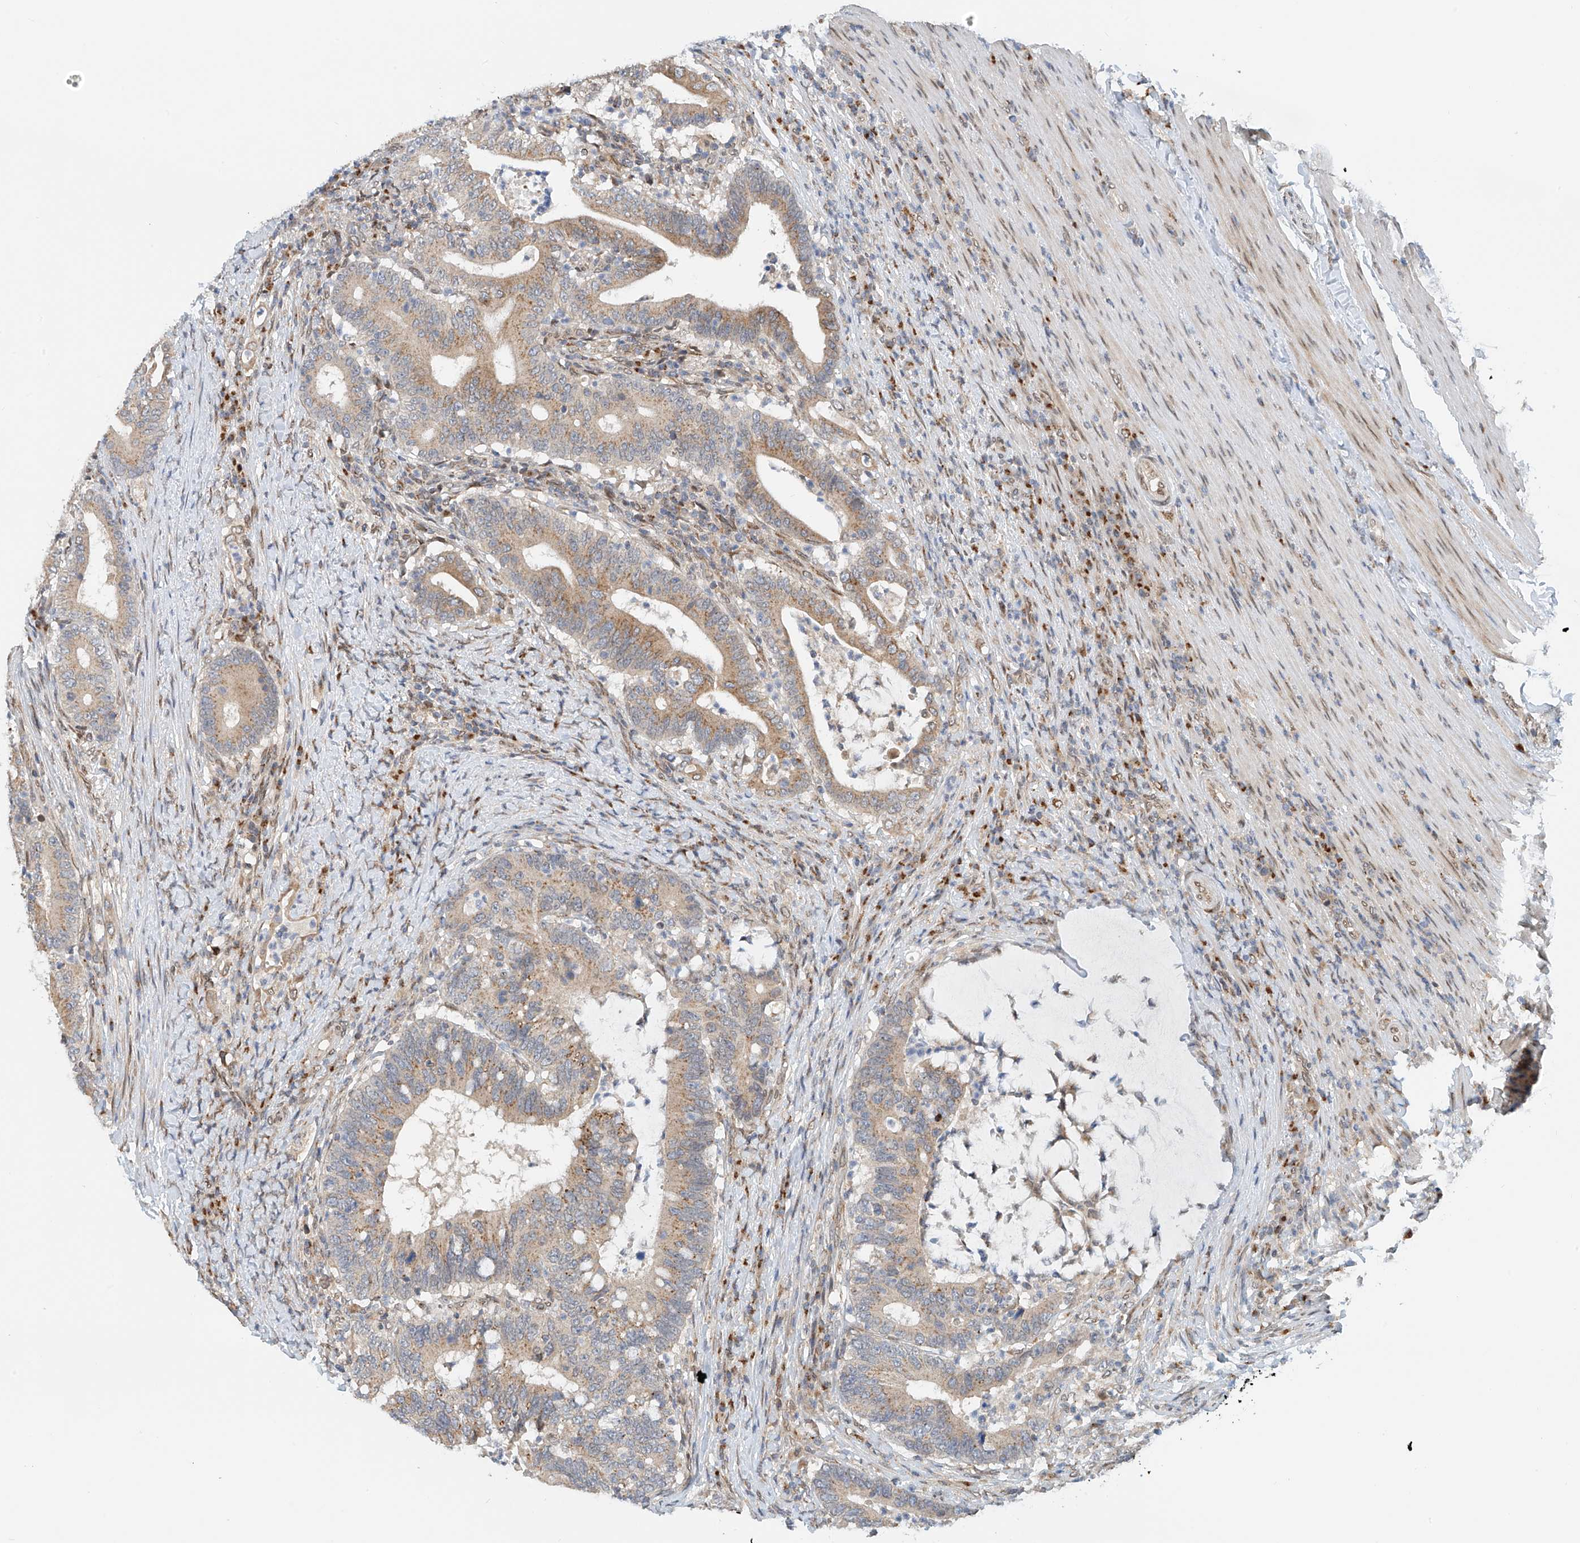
{"staining": {"intensity": "weak", "quantity": ">75%", "location": "cytoplasmic/membranous"}, "tissue": "colorectal cancer", "cell_type": "Tumor cells", "image_type": "cancer", "snomed": [{"axis": "morphology", "description": "Adenocarcinoma, NOS"}, {"axis": "topography", "description": "Colon"}], "caption": "Immunohistochemical staining of adenocarcinoma (colorectal) demonstrates low levels of weak cytoplasmic/membranous protein staining in approximately >75% of tumor cells.", "gene": "STARD9", "patient": {"sex": "female", "age": 66}}